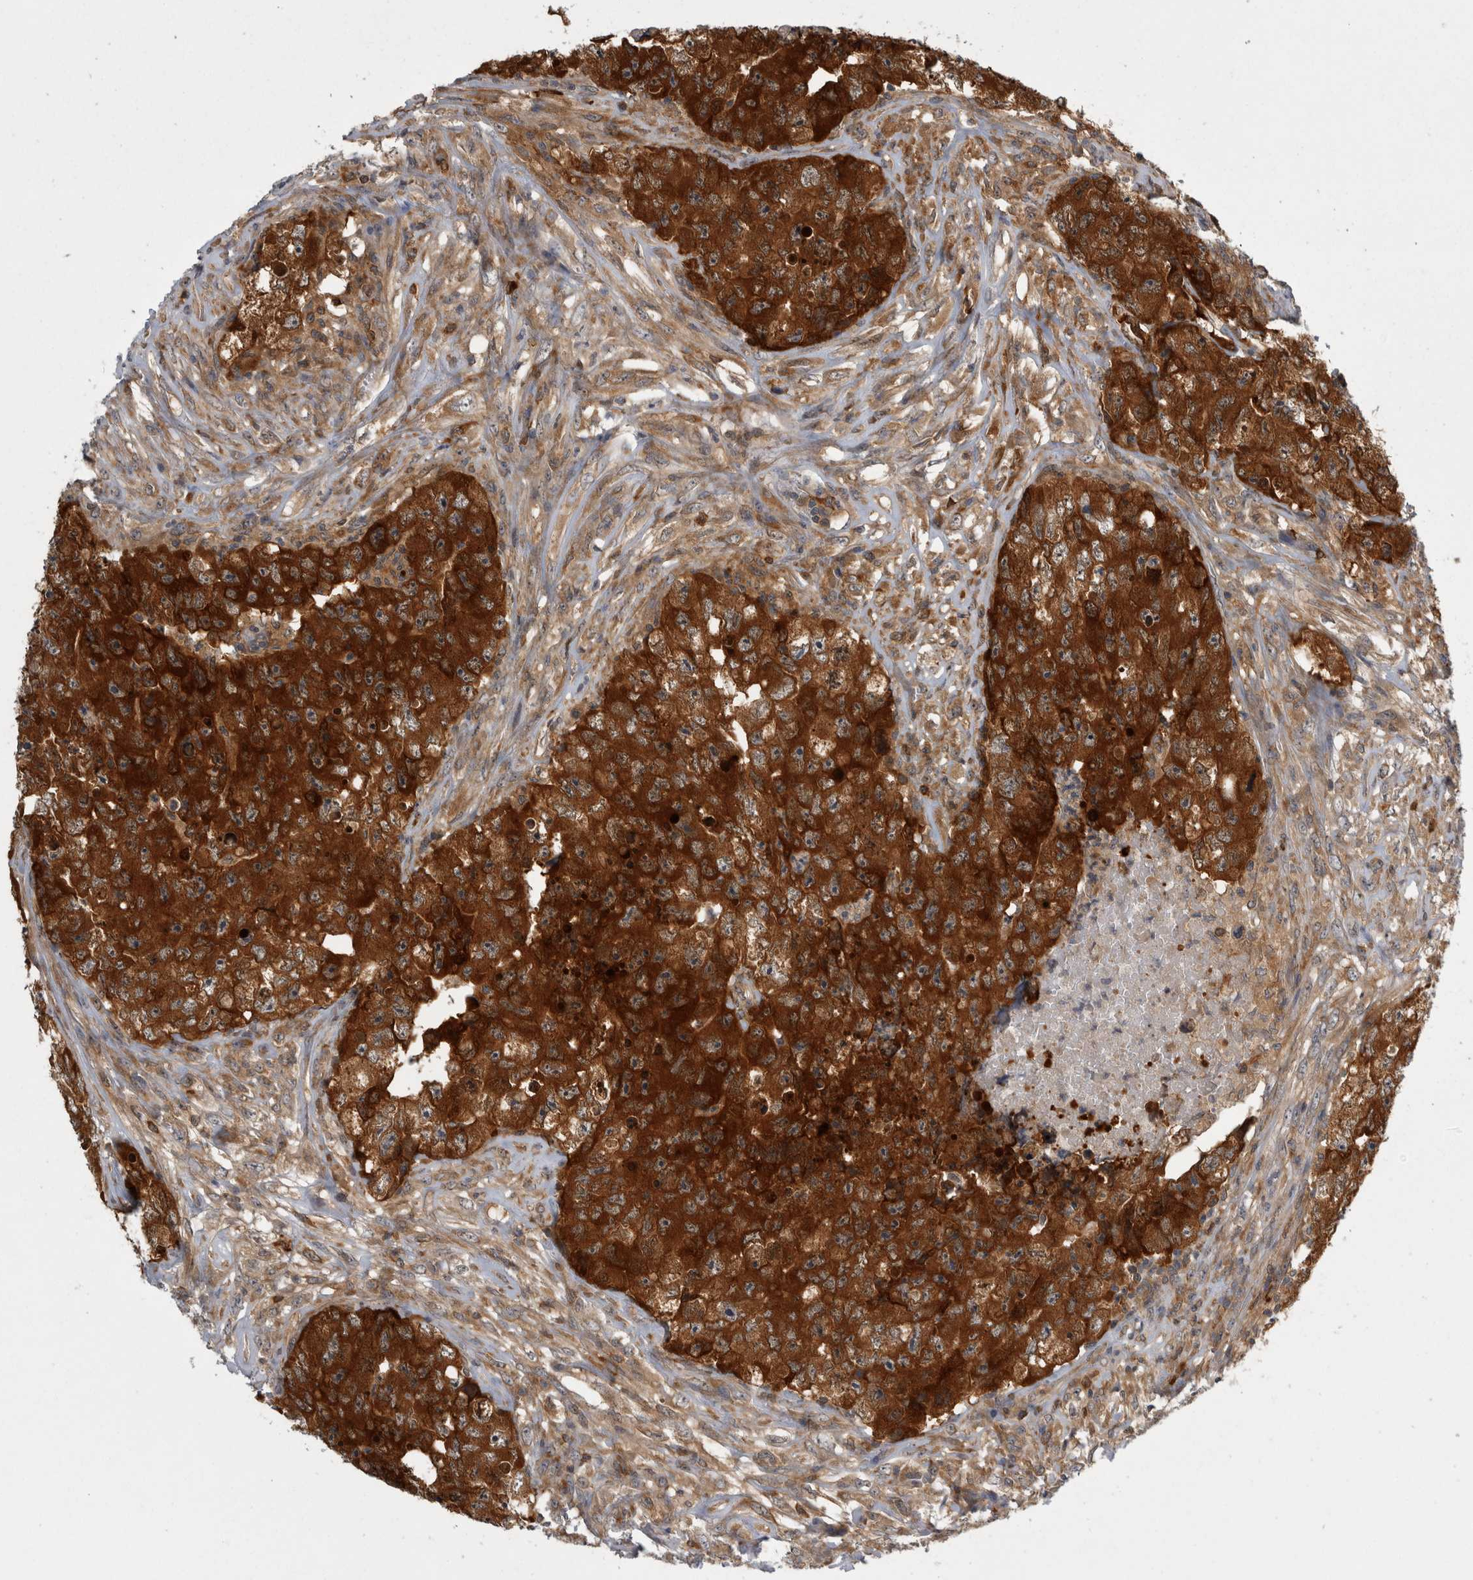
{"staining": {"intensity": "strong", "quantity": ">75%", "location": "cytoplasmic/membranous"}, "tissue": "testis cancer", "cell_type": "Tumor cells", "image_type": "cancer", "snomed": [{"axis": "morphology", "description": "Carcinoma, Embryonal, NOS"}, {"axis": "topography", "description": "Testis"}], "caption": "Testis cancer (embryonal carcinoma) stained with DAB (3,3'-diaminobenzidine) immunohistochemistry exhibits high levels of strong cytoplasmic/membranous staining in approximately >75% of tumor cells.", "gene": "CACYBP", "patient": {"sex": "male", "age": 32}}